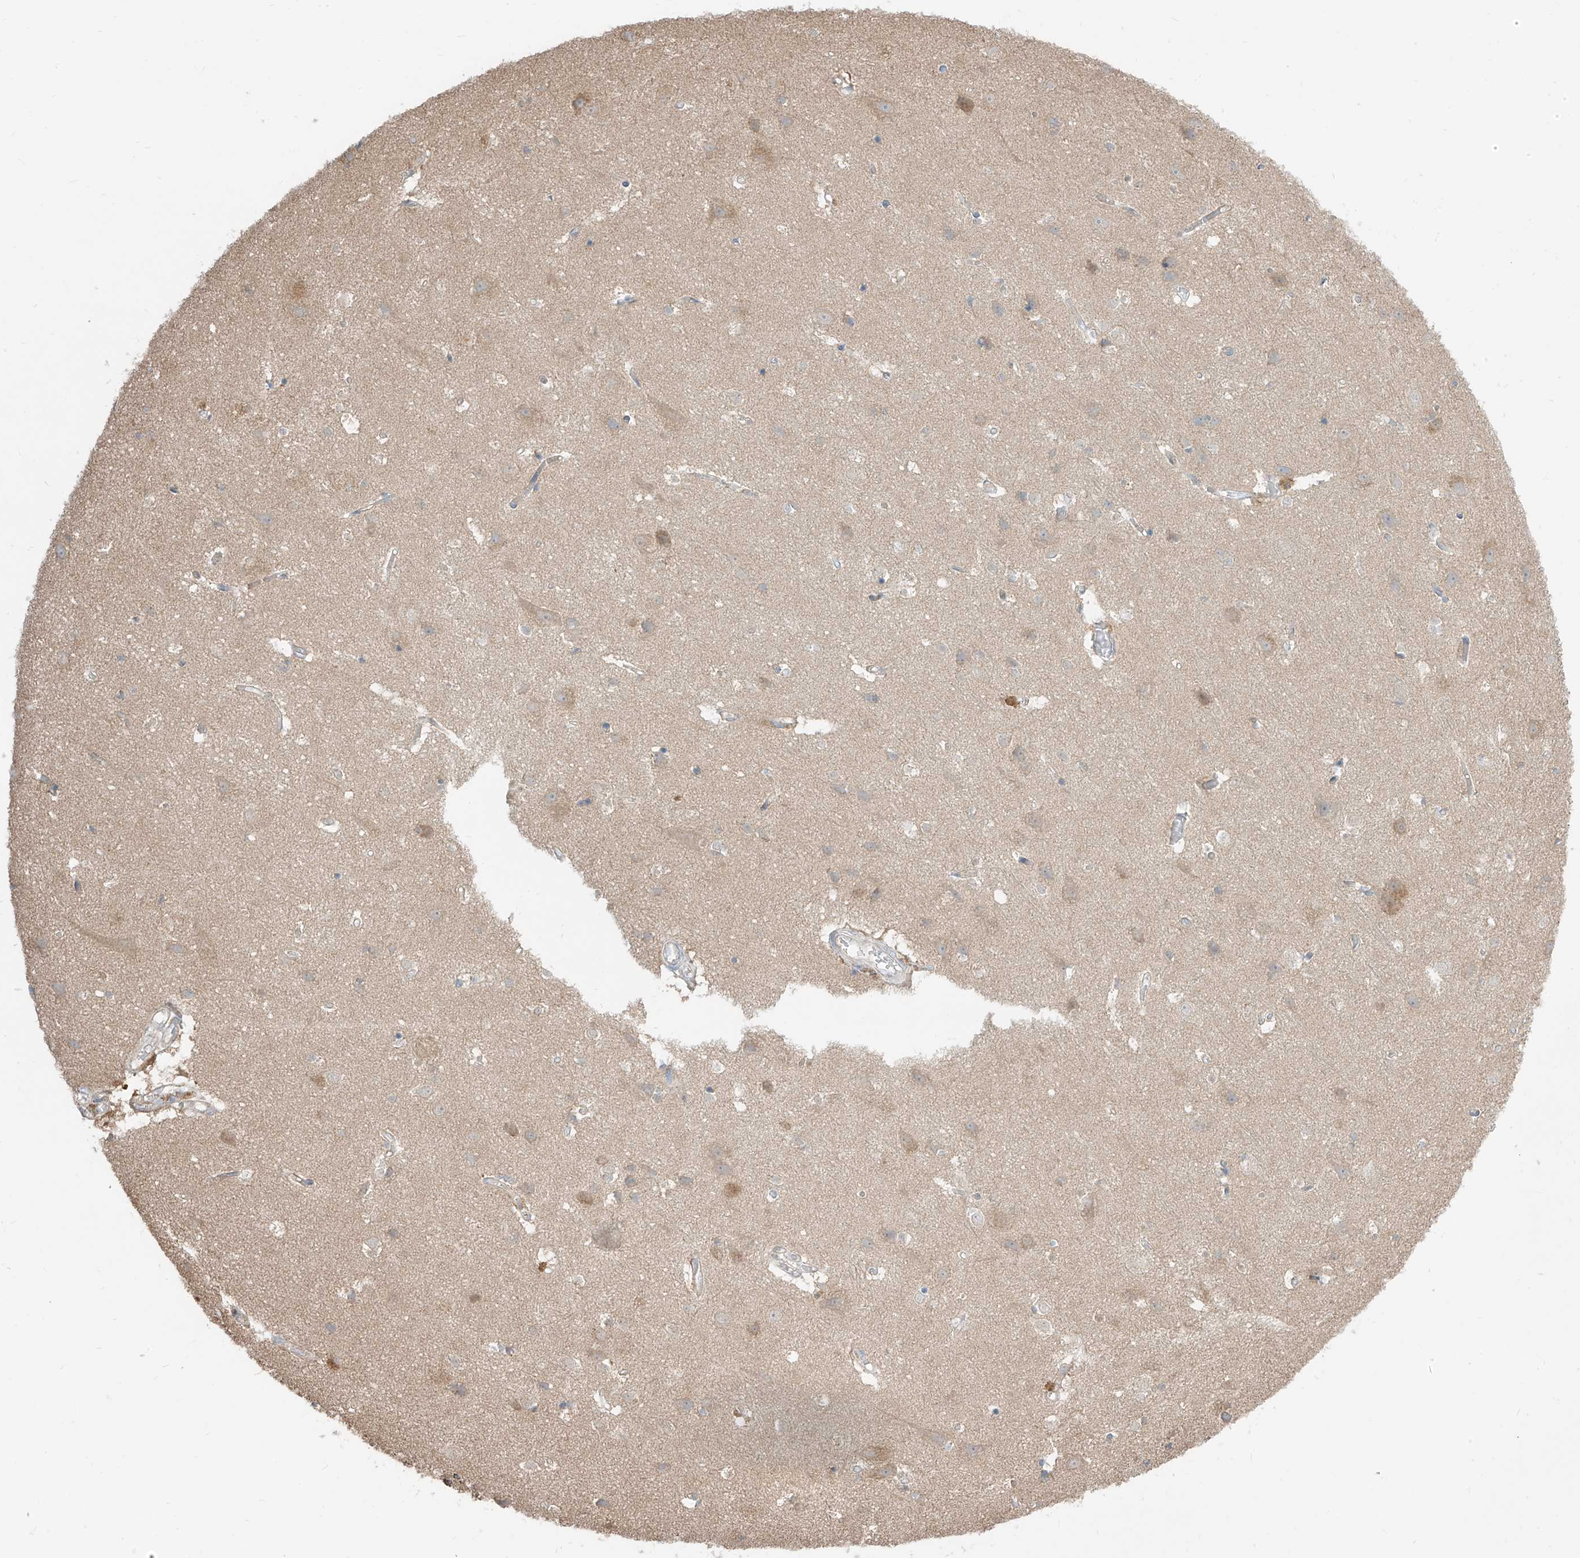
{"staining": {"intensity": "negative", "quantity": "none", "location": "none"}, "tissue": "cerebral cortex", "cell_type": "Endothelial cells", "image_type": "normal", "snomed": [{"axis": "morphology", "description": "Normal tissue, NOS"}, {"axis": "topography", "description": "Cerebral cortex"}], "caption": "IHC photomicrograph of normal cerebral cortex: human cerebral cortex stained with DAB reveals no significant protein positivity in endothelial cells.", "gene": "ETHE1", "patient": {"sex": "male", "age": 54}}